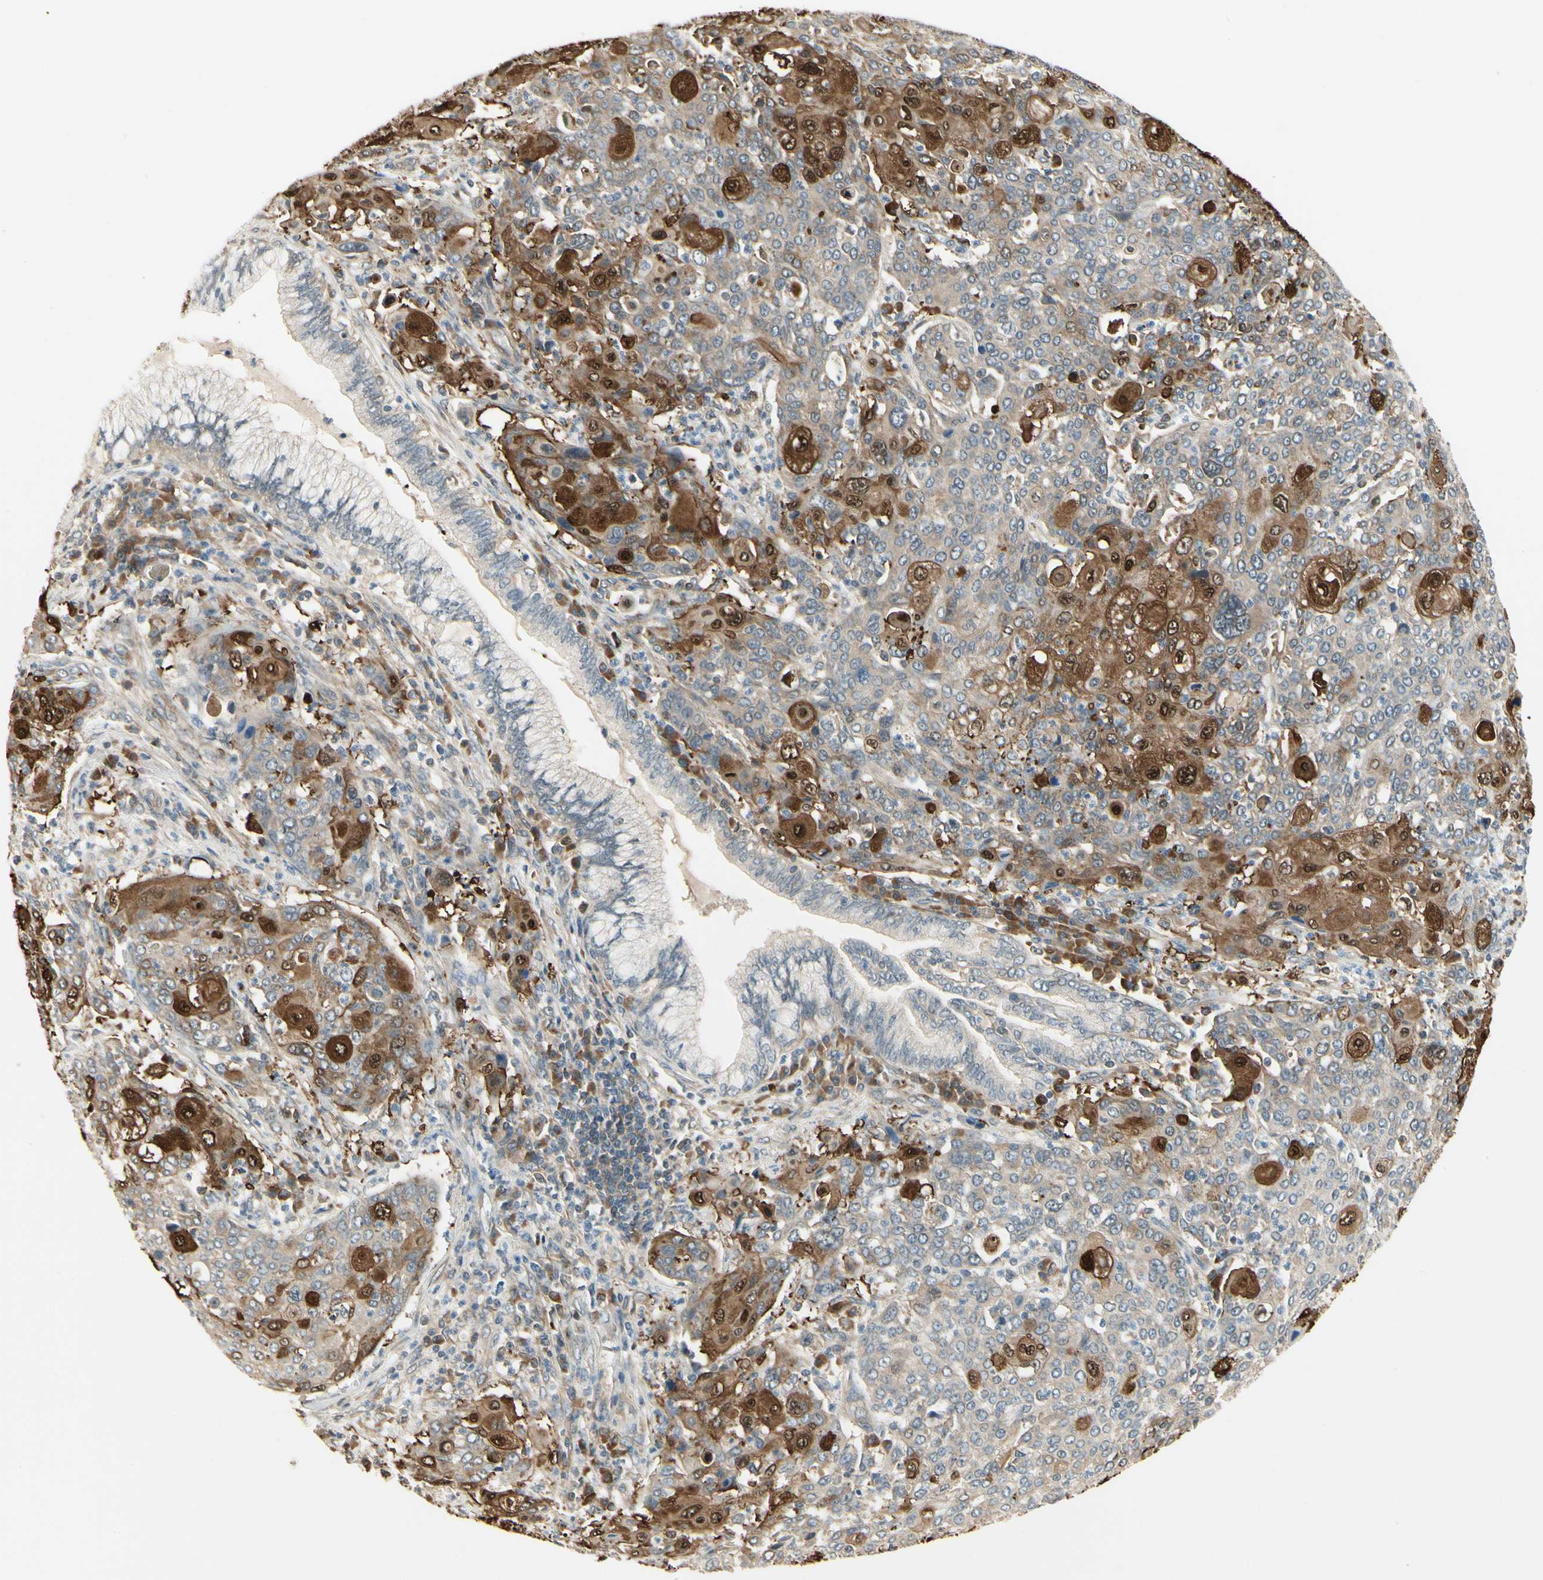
{"staining": {"intensity": "strong", "quantity": "<25%", "location": "cytoplasmic/membranous,nuclear"}, "tissue": "cervical cancer", "cell_type": "Tumor cells", "image_type": "cancer", "snomed": [{"axis": "morphology", "description": "Squamous cell carcinoma, NOS"}, {"axis": "topography", "description": "Cervix"}], "caption": "Cervical cancer (squamous cell carcinoma) stained for a protein demonstrates strong cytoplasmic/membranous and nuclear positivity in tumor cells.", "gene": "EPHB3", "patient": {"sex": "female", "age": 40}}